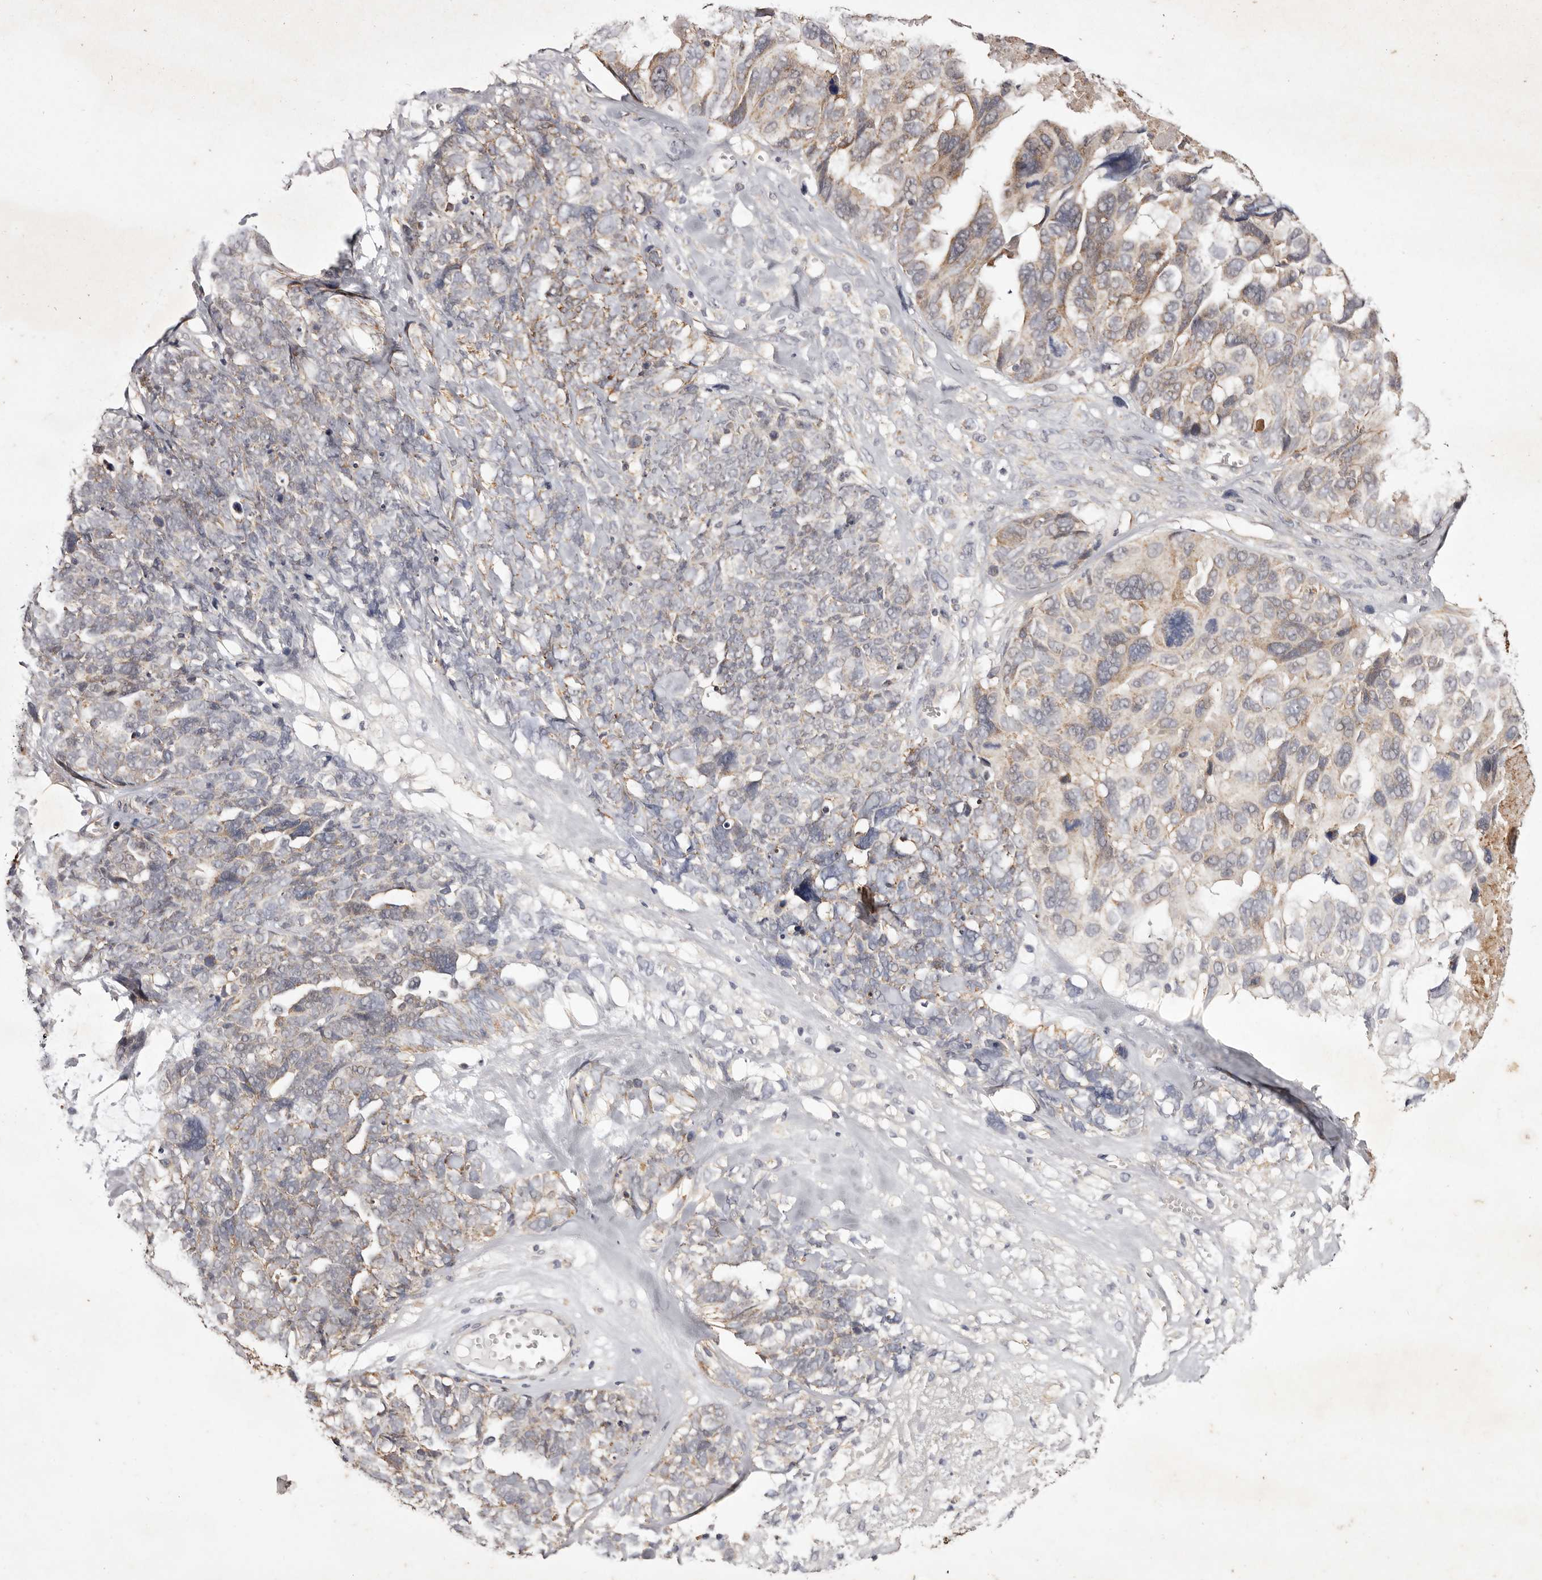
{"staining": {"intensity": "moderate", "quantity": "25%-75%", "location": "cytoplasmic/membranous"}, "tissue": "ovarian cancer", "cell_type": "Tumor cells", "image_type": "cancer", "snomed": [{"axis": "morphology", "description": "Cystadenocarcinoma, serous, NOS"}, {"axis": "topography", "description": "Ovary"}], "caption": "Ovarian serous cystadenocarcinoma stained for a protein demonstrates moderate cytoplasmic/membranous positivity in tumor cells. (DAB (3,3'-diaminobenzidine) IHC with brightfield microscopy, high magnification).", "gene": "CPLANE2", "patient": {"sex": "female", "age": 79}}